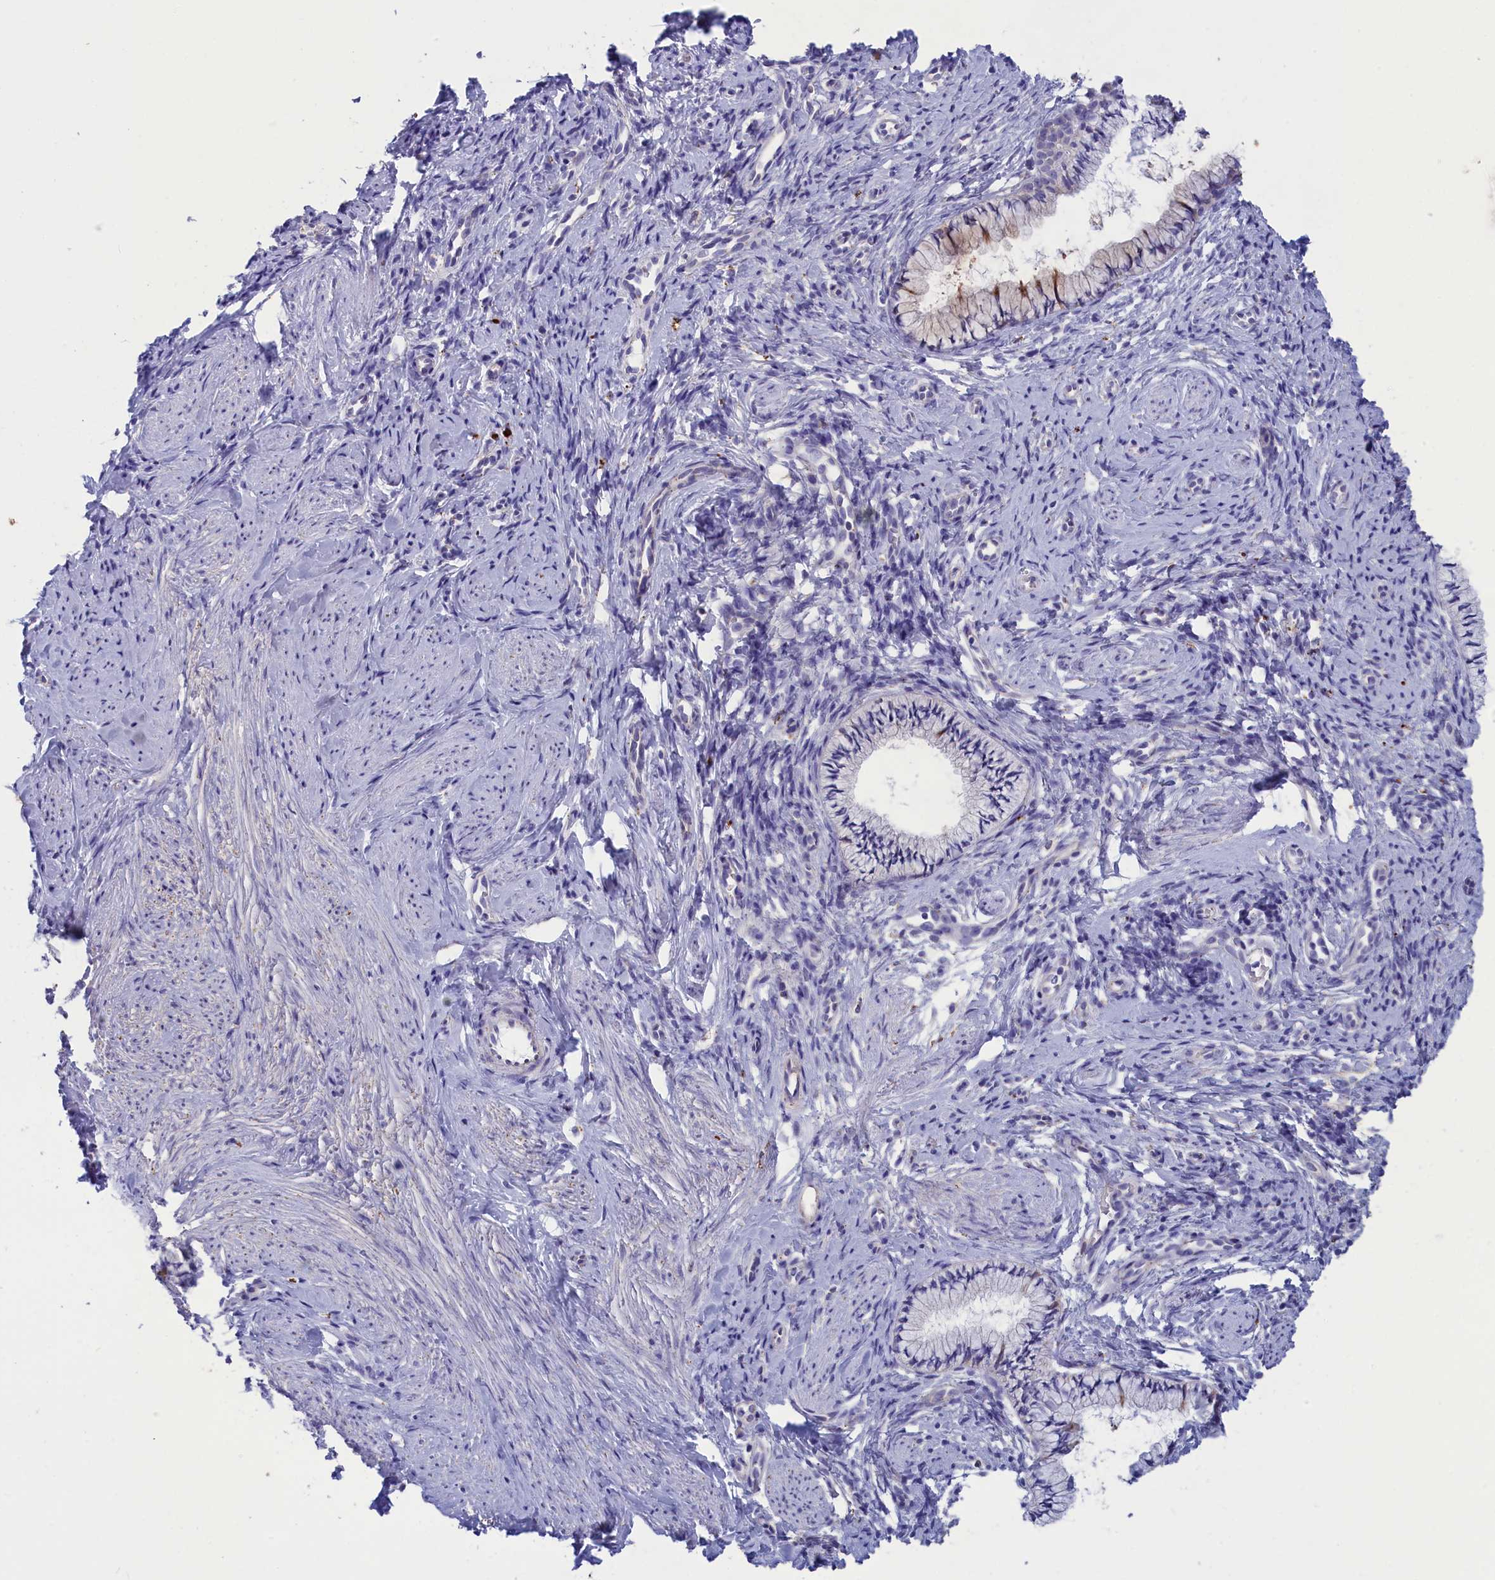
{"staining": {"intensity": "moderate", "quantity": "<25%", "location": "cytoplasmic/membranous"}, "tissue": "cervix", "cell_type": "Glandular cells", "image_type": "normal", "snomed": [{"axis": "morphology", "description": "Normal tissue, NOS"}, {"axis": "topography", "description": "Cervix"}], "caption": "High-magnification brightfield microscopy of normal cervix stained with DAB (brown) and counterstained with hematoxylin (blue). glandular cells exhibit moderate cytoplasmic/membranous staining is appreciated in approximately<25% of cells. The protein is shown in brown color, while the nuclei are stained blue.", "gene": "WDR6", "patient": {"sex": "female", "age": 57}}